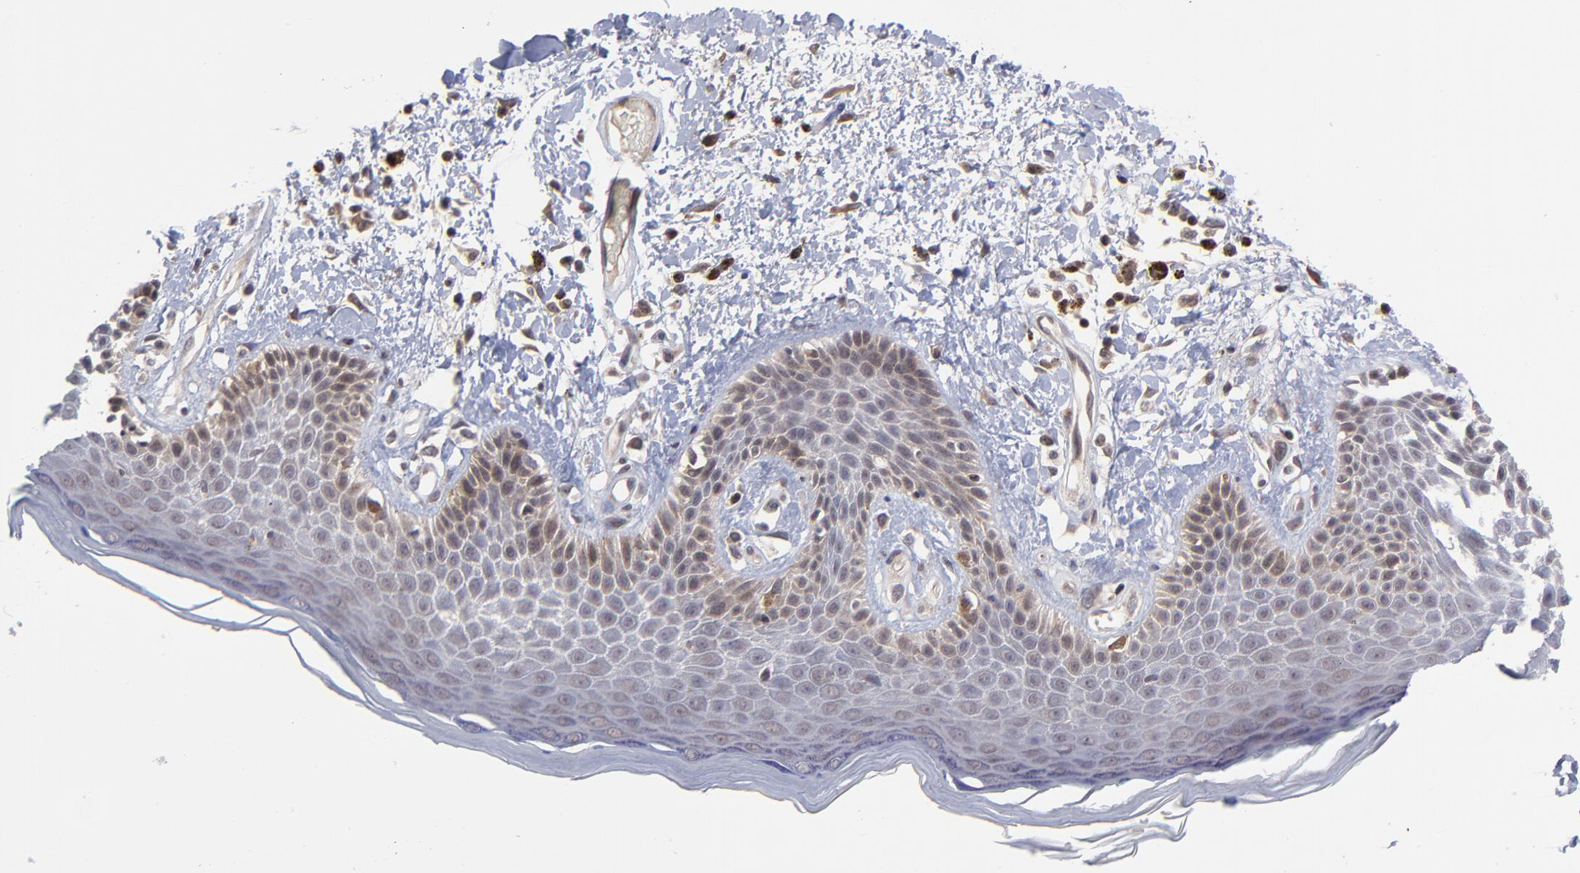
{"staining": {"intensity": "strong", "quantity": "25%-75%", "location": "cytoplasmic/membranous"}, "tissue": "skin", "cell_type": "Epidermal cells", "image_type": "normal", "snomed": [{"axis": "morphology", "description": "Normal tissue, NOS"}, {"axis": "topography", "description": "Anal"}], "caption": "Protein staining reveals strong cytoplasmic/membranous staining in about 25%-75% of epidermal cells in benign skin.", "gene": "UBE2L6", "patient": {"sex": "female", "age": 78}}